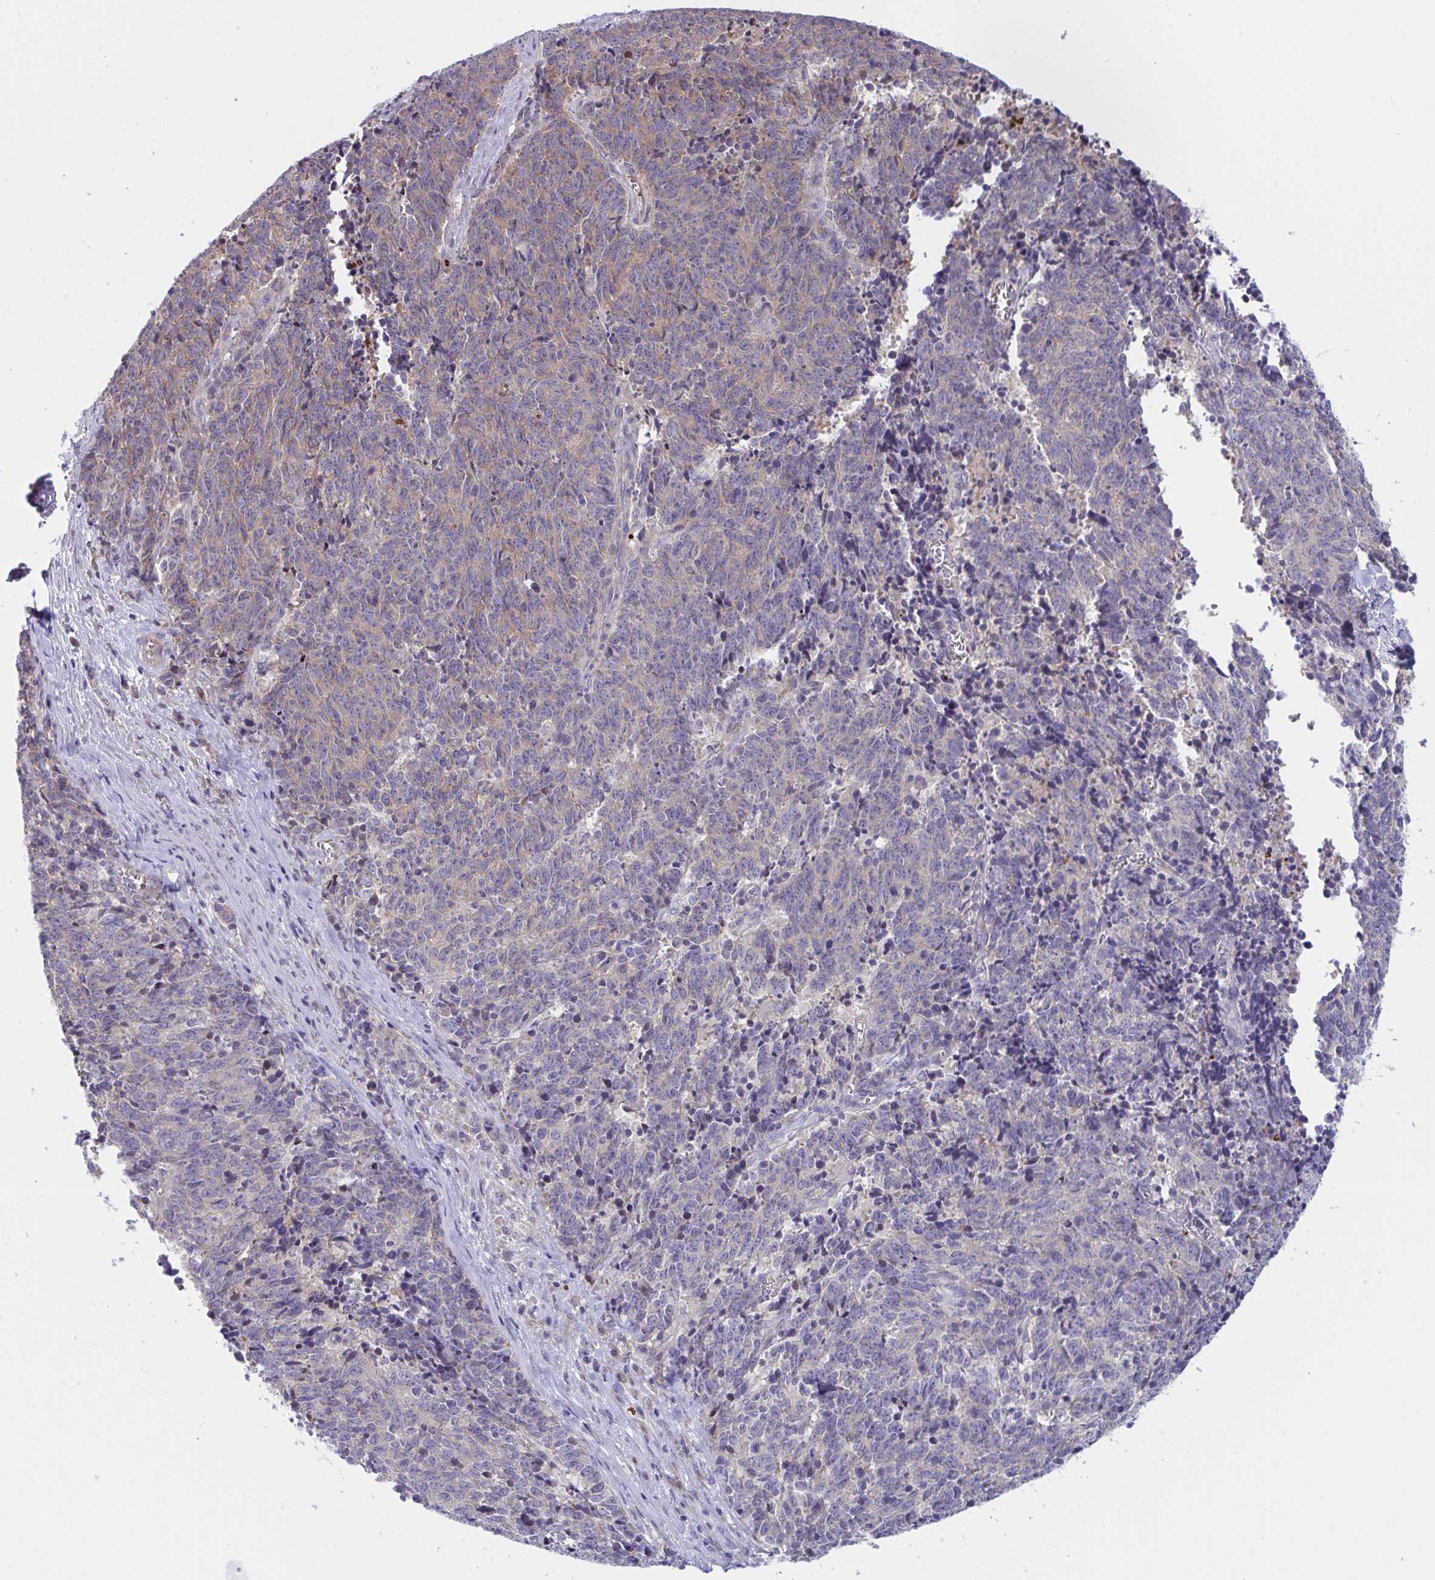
{"staining": {"intensity": "negative", "quantity": "none", "location": "none"}, "tissue": "cervical cancer", "cell_type": "Tumor cells", "image_type": "cancer", "snomed": [{"axis": "morphology", "description": "Squamous cell carcinoma, NOS"}, {"axis": "topography", "description": "Cervix"}], "caption": "This is an IHC micrograph of human squamous cell carcinoma (cervical). There is no staining in tumor cells.", "gene": "IL37", "patient": {"sex": "female", "age": 29}}